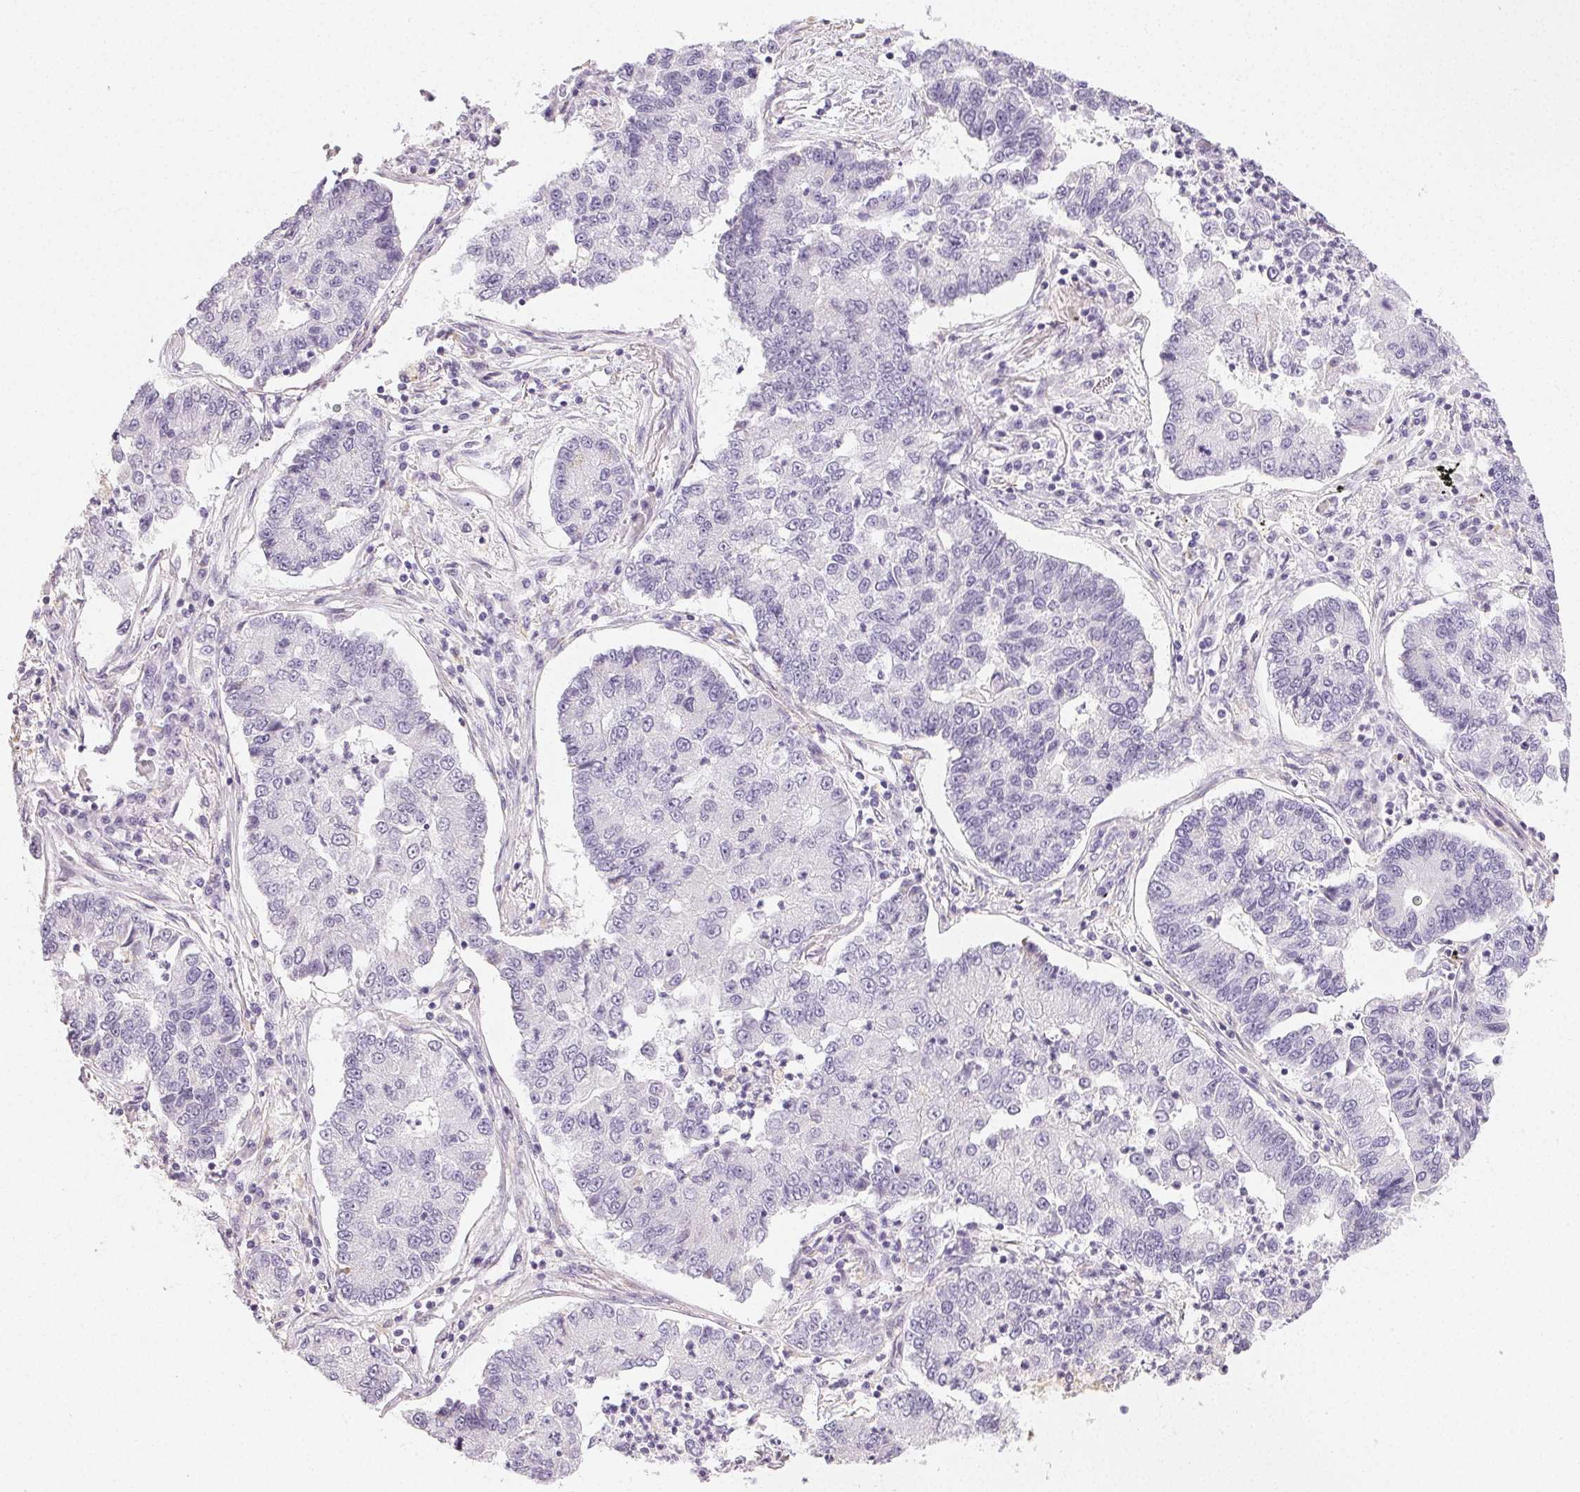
{"staining": {"intensity": "negative", "quantity": "none", "location": "none"}, "tissue": "lung cancer", "cell_type": "Tumor cells", "image_type": "cancer", "snomed": [{"axis": "morphology", "description": "Adenocarcinoma, NOS"}, {"axis": "topography", "description": "Lung"}], "caption": "Tumor cells are negative for protein expression in human lung cancer (adenocarcinoma).", "gene": "TMEM174", "patient": {"sex": "female", "age": 57}}